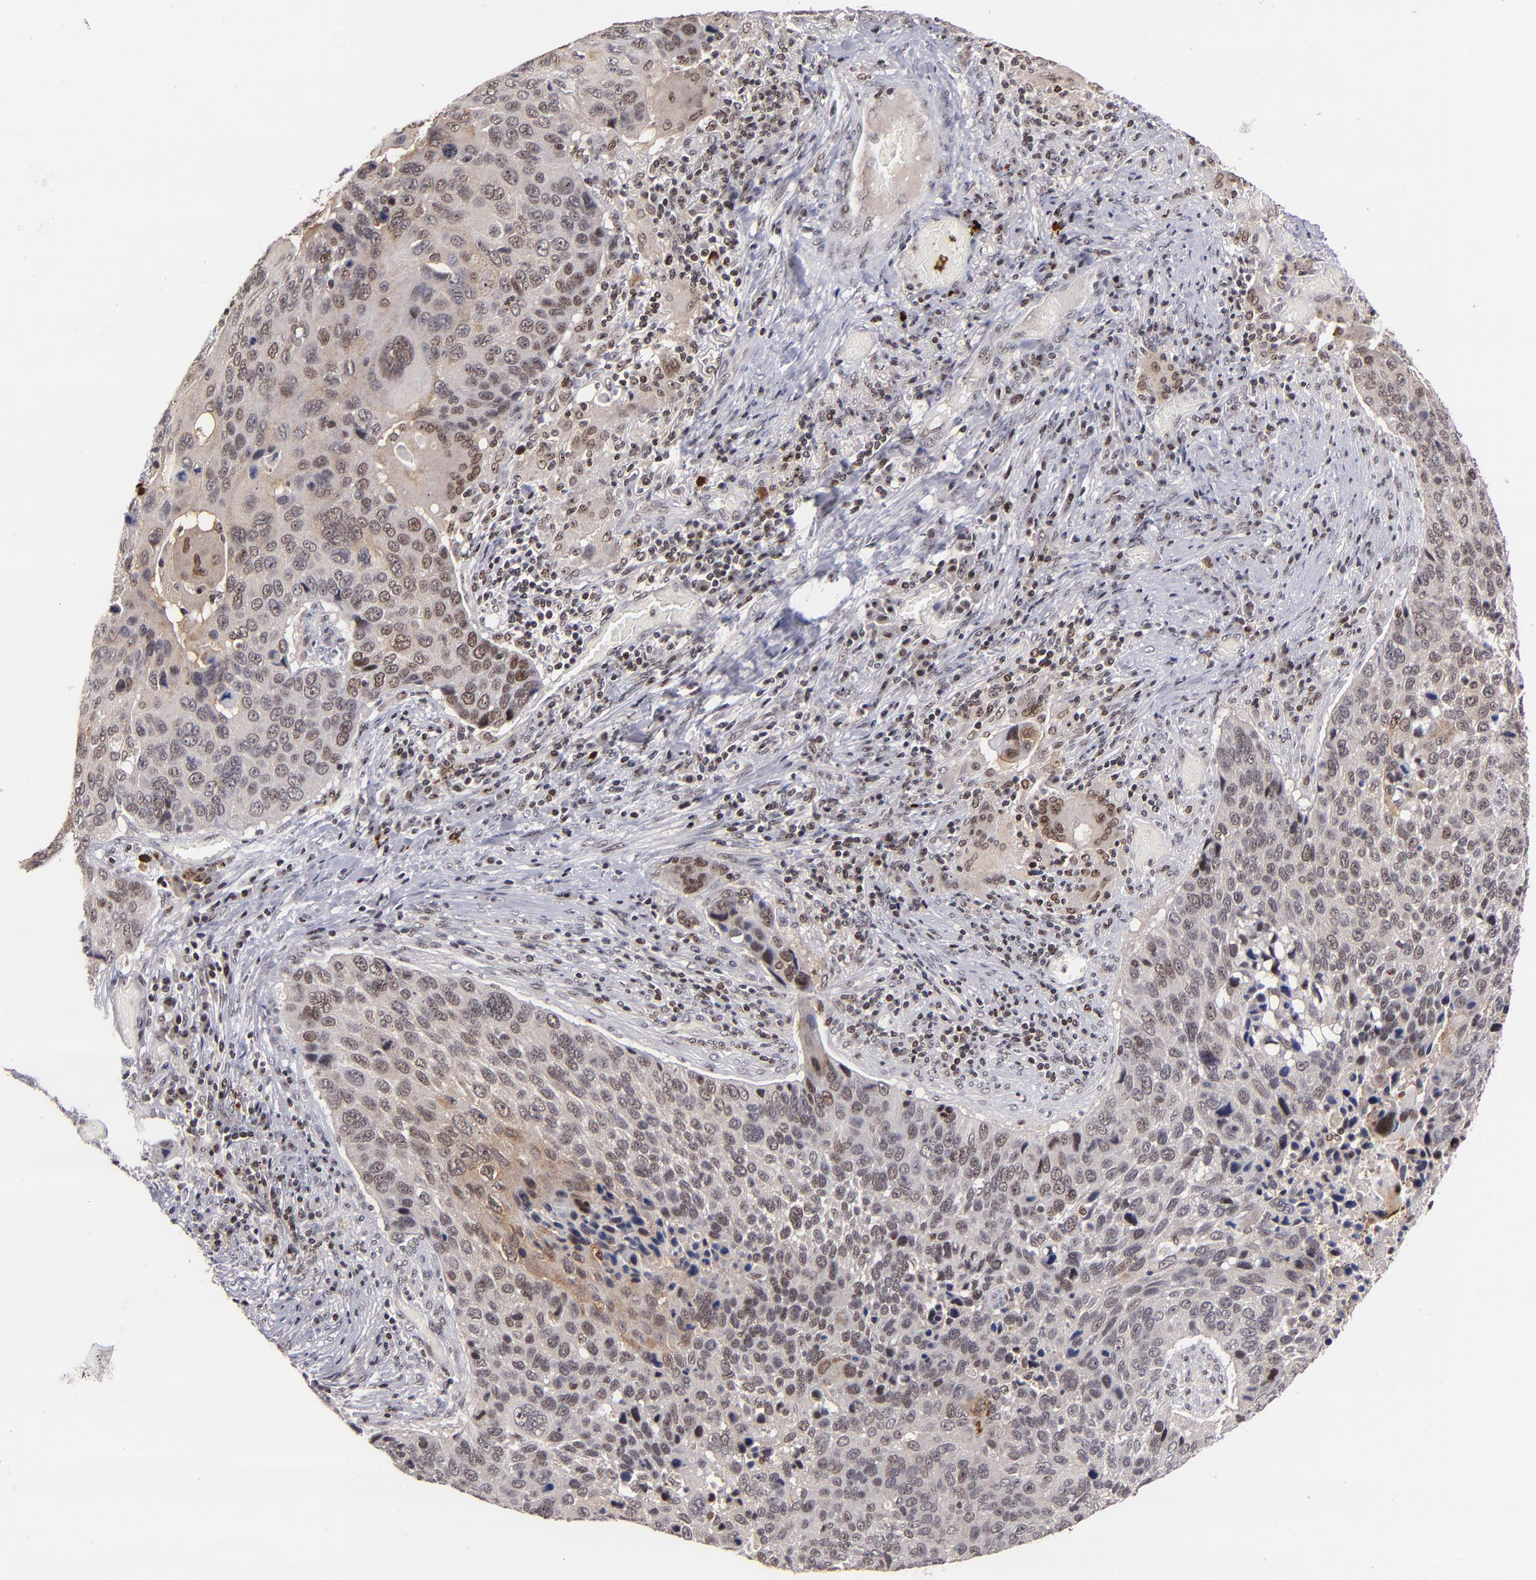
{"staining": {"intensity": "weak", "quantity": ">75%", "location": "cytoplasmic/membranous,nuclear"}, "tissue": "lung cancer", "cell_type": "Tumor cells", "image_type": "cancer", "snomed": [{"axis": "morphology", "description": "Squamous cell carcinoma, NOS"}, {"axis": "topography", "description": "Lung"}], "caption": "High-magnification brightfield microscopy of lung squamous cell carcinoma stained with DAB (3,3'-diaminobenzidine) (brown) and counterstained with hematoxylin (blue). tumor cells exhibit weak cytoplasmic/membranous and nuclear positivity is appreciated in approximately>75% of cells. The protein of interest is shown in brown color, while the nuclei are stained blue.", "gene": "PCNX4", "patient": {"sex": "male", "age": 68}}